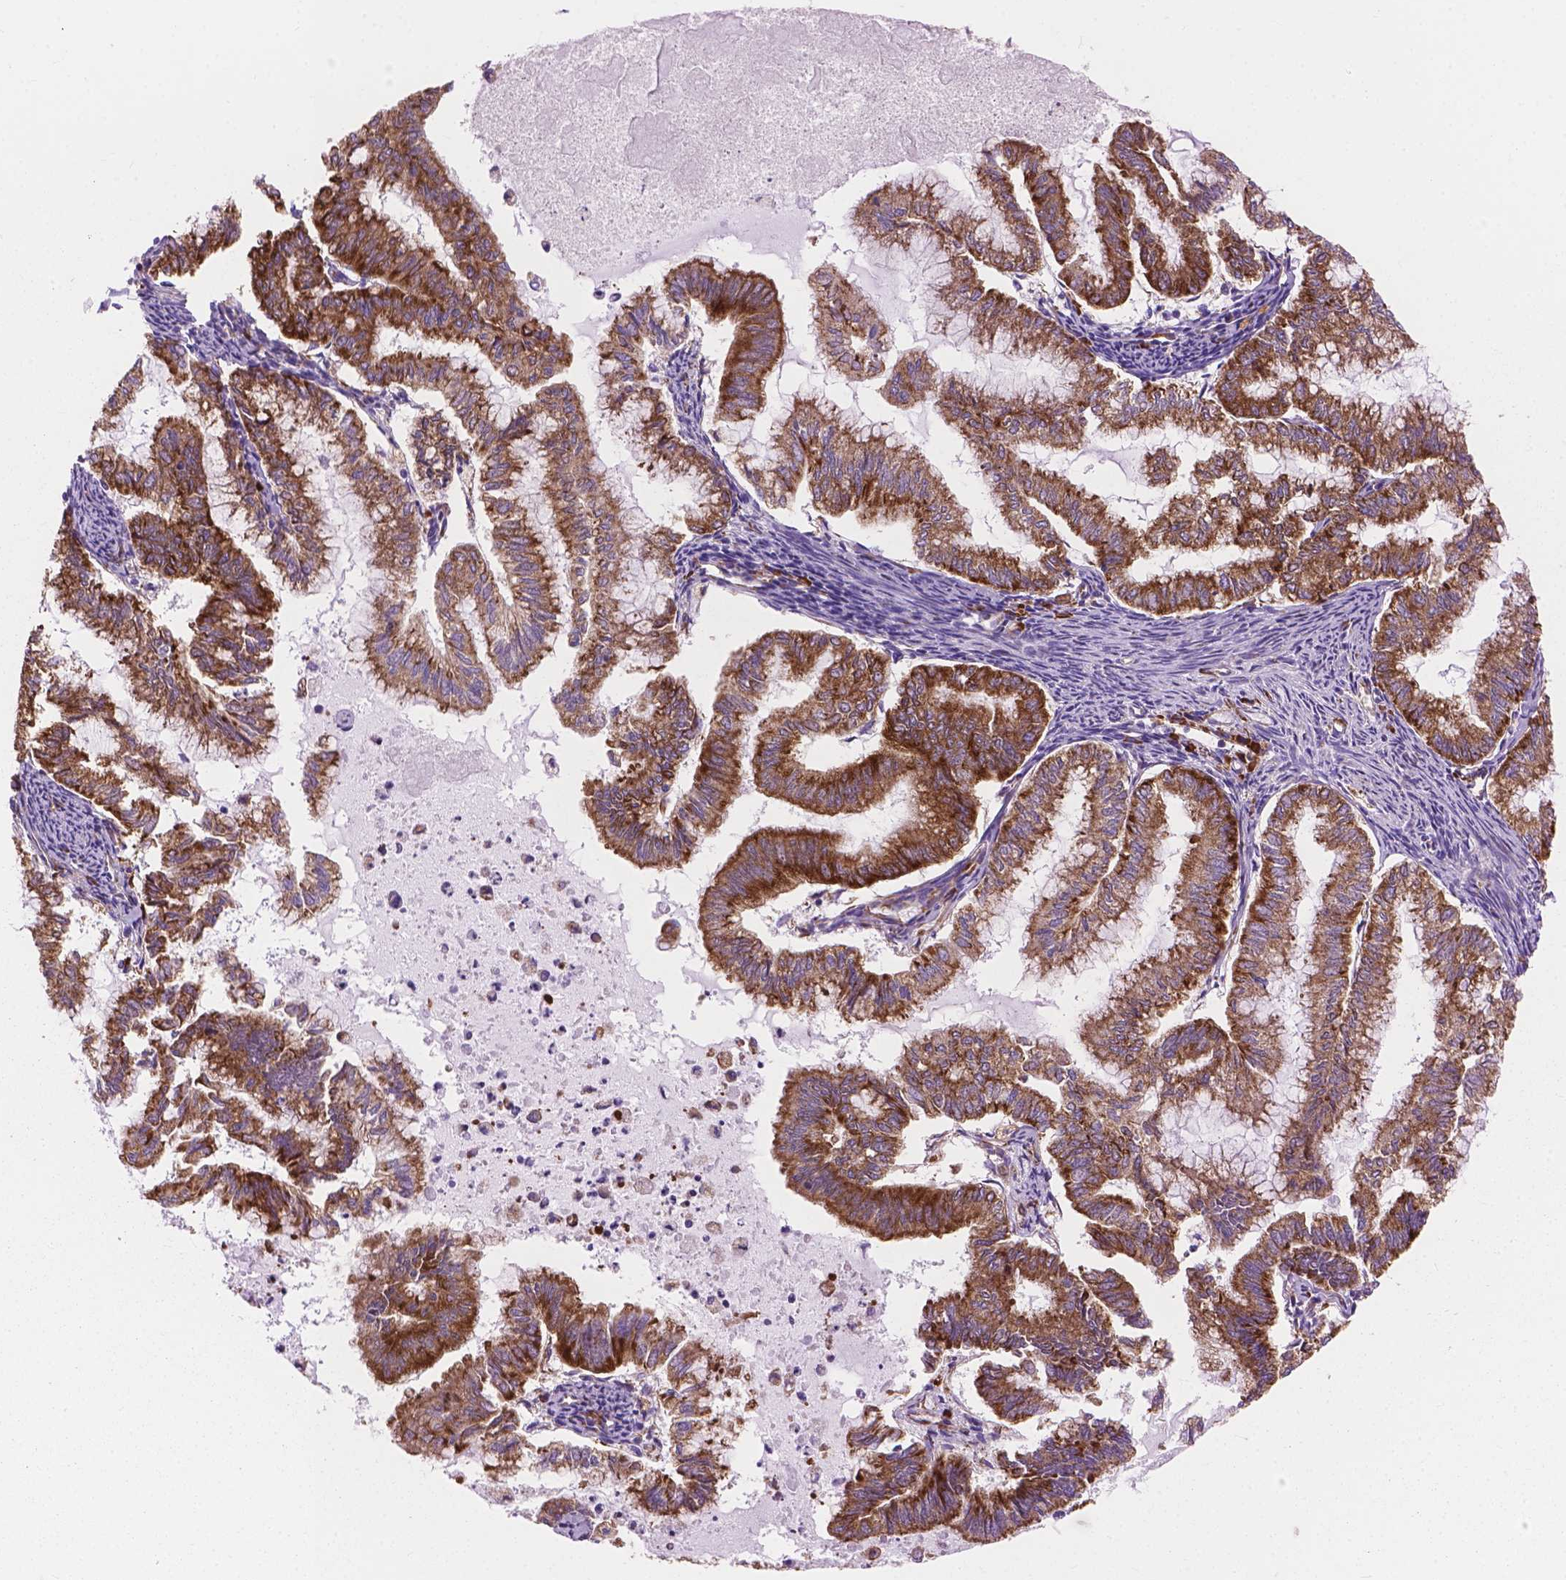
{"staining": {"intensity": "moderate", "quantity": ">75%", "location": "cytoplasmic/membranous"}, "tissue": "endometrial cancer", "cell_type": "Tumor cells", "image_type": "cancer", "snomed": [{"axis": "morphology", "description": "Adenocarcinoma, NOS"}, {"axis": "topography", "description": "Endometrium"}], "caption": "Protein analysis of adenocarcinoma (endometrial) tissue shows moderate cytoplasmic/membranous expression in approximately >75% of tumor cells. Ihc stains the protein of interest in brown and the nuclei are stained blue.", "gene": "RPL37A", "patient": {"sex": "female", "age": 79}}